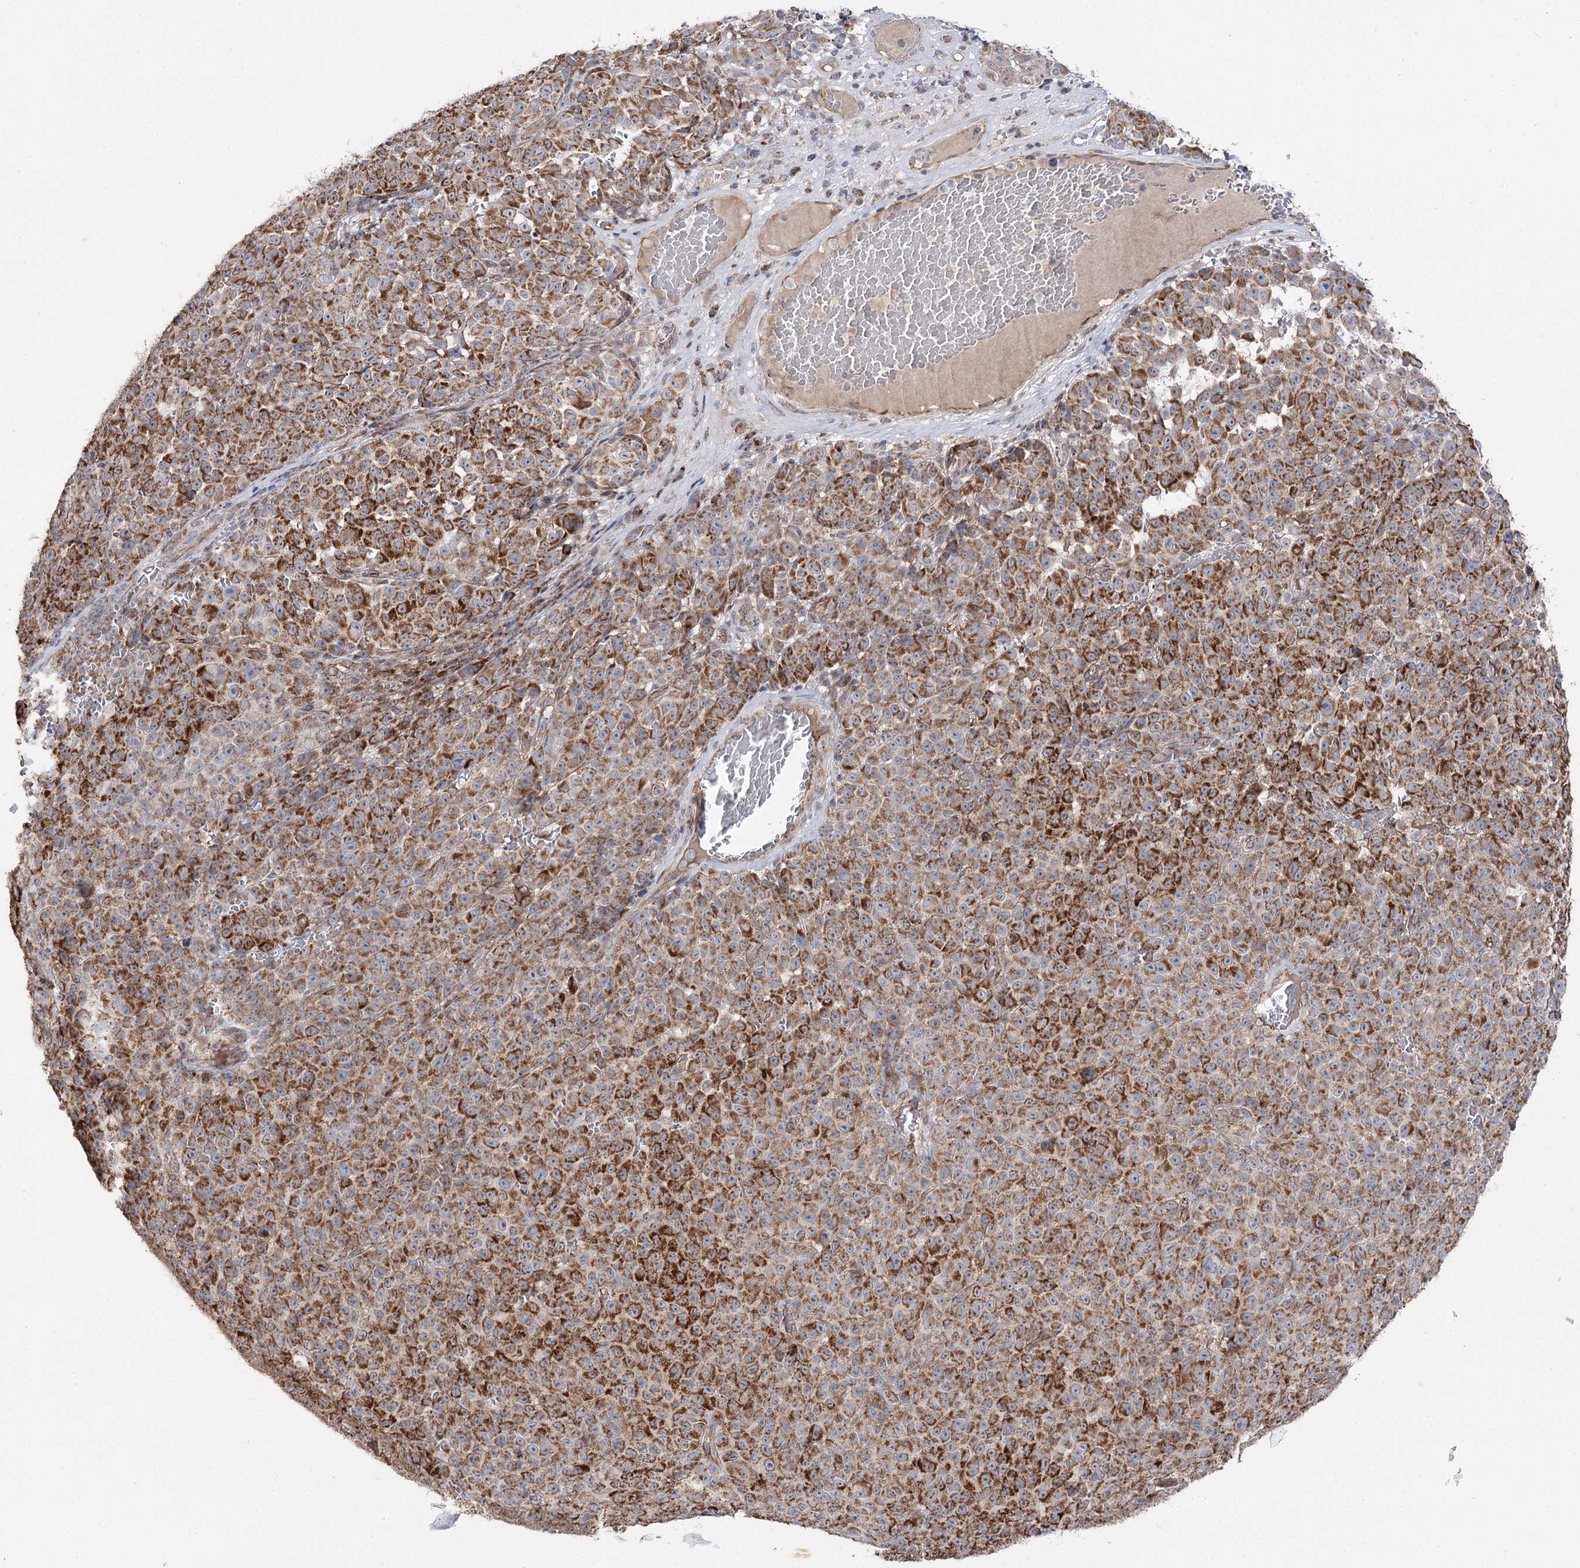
{"staining": {"intensity": "strong", "quantity": ">75%", "location": "cytoplasmic/membranous"}, "tissue": "melanoma", "cell_type": "Tumor cells", "image_type": "cancer", "snomed": [{"axis": "morphology", "description": "Malignant melanoma, NOS"}, {"axis": "topography", "description": "Skin"}], "caption": "Protein expression analysis of melanoma reveals strong cytoplasmic/membranous positivity in approximately >75% of tumor cells.", "gene": "CBR4", "patient": {"sex": "female", "age": 82}}